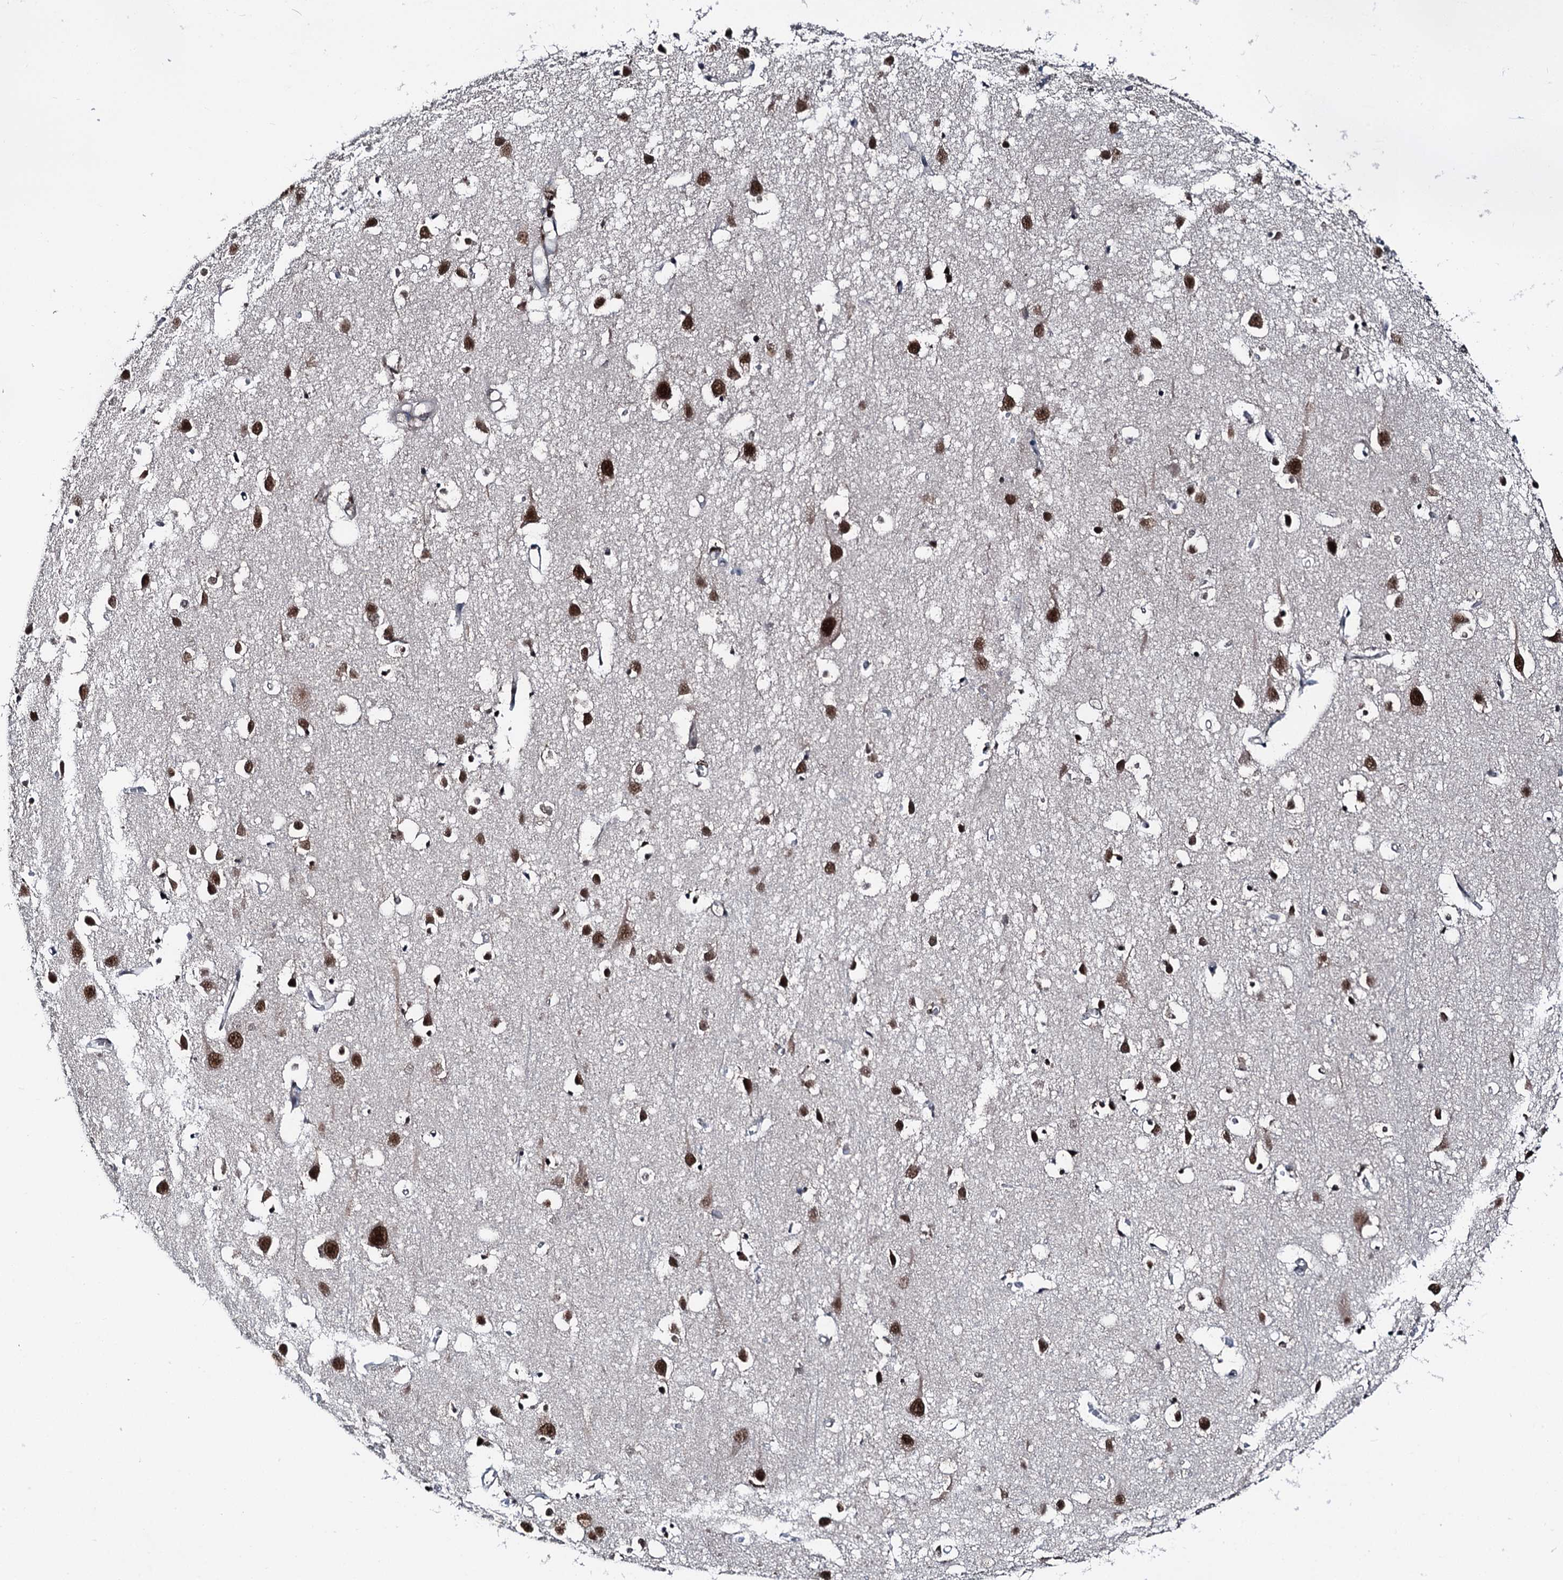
{"staining": {"intensity": "moderate", "quantity": "25%-75%", "location": "nuclear"}, "tissue": "cerebral cortex", "cell_type": "Endothelial cells", "image_type": "normal", "snomed": [{"axis": "morphology", "description": "Normal tissue, NOS"}, {"axis": "topography", "description": "Cerebral cortex"}], "caption": "Immunohistochemical staining of benign cerebral cortex exhibits moderate nuclear protein staining in approximately 25%-75% of endothelial cells.", "gene": "PSMD13", "patient": {"sex": "female", "age": 64}}